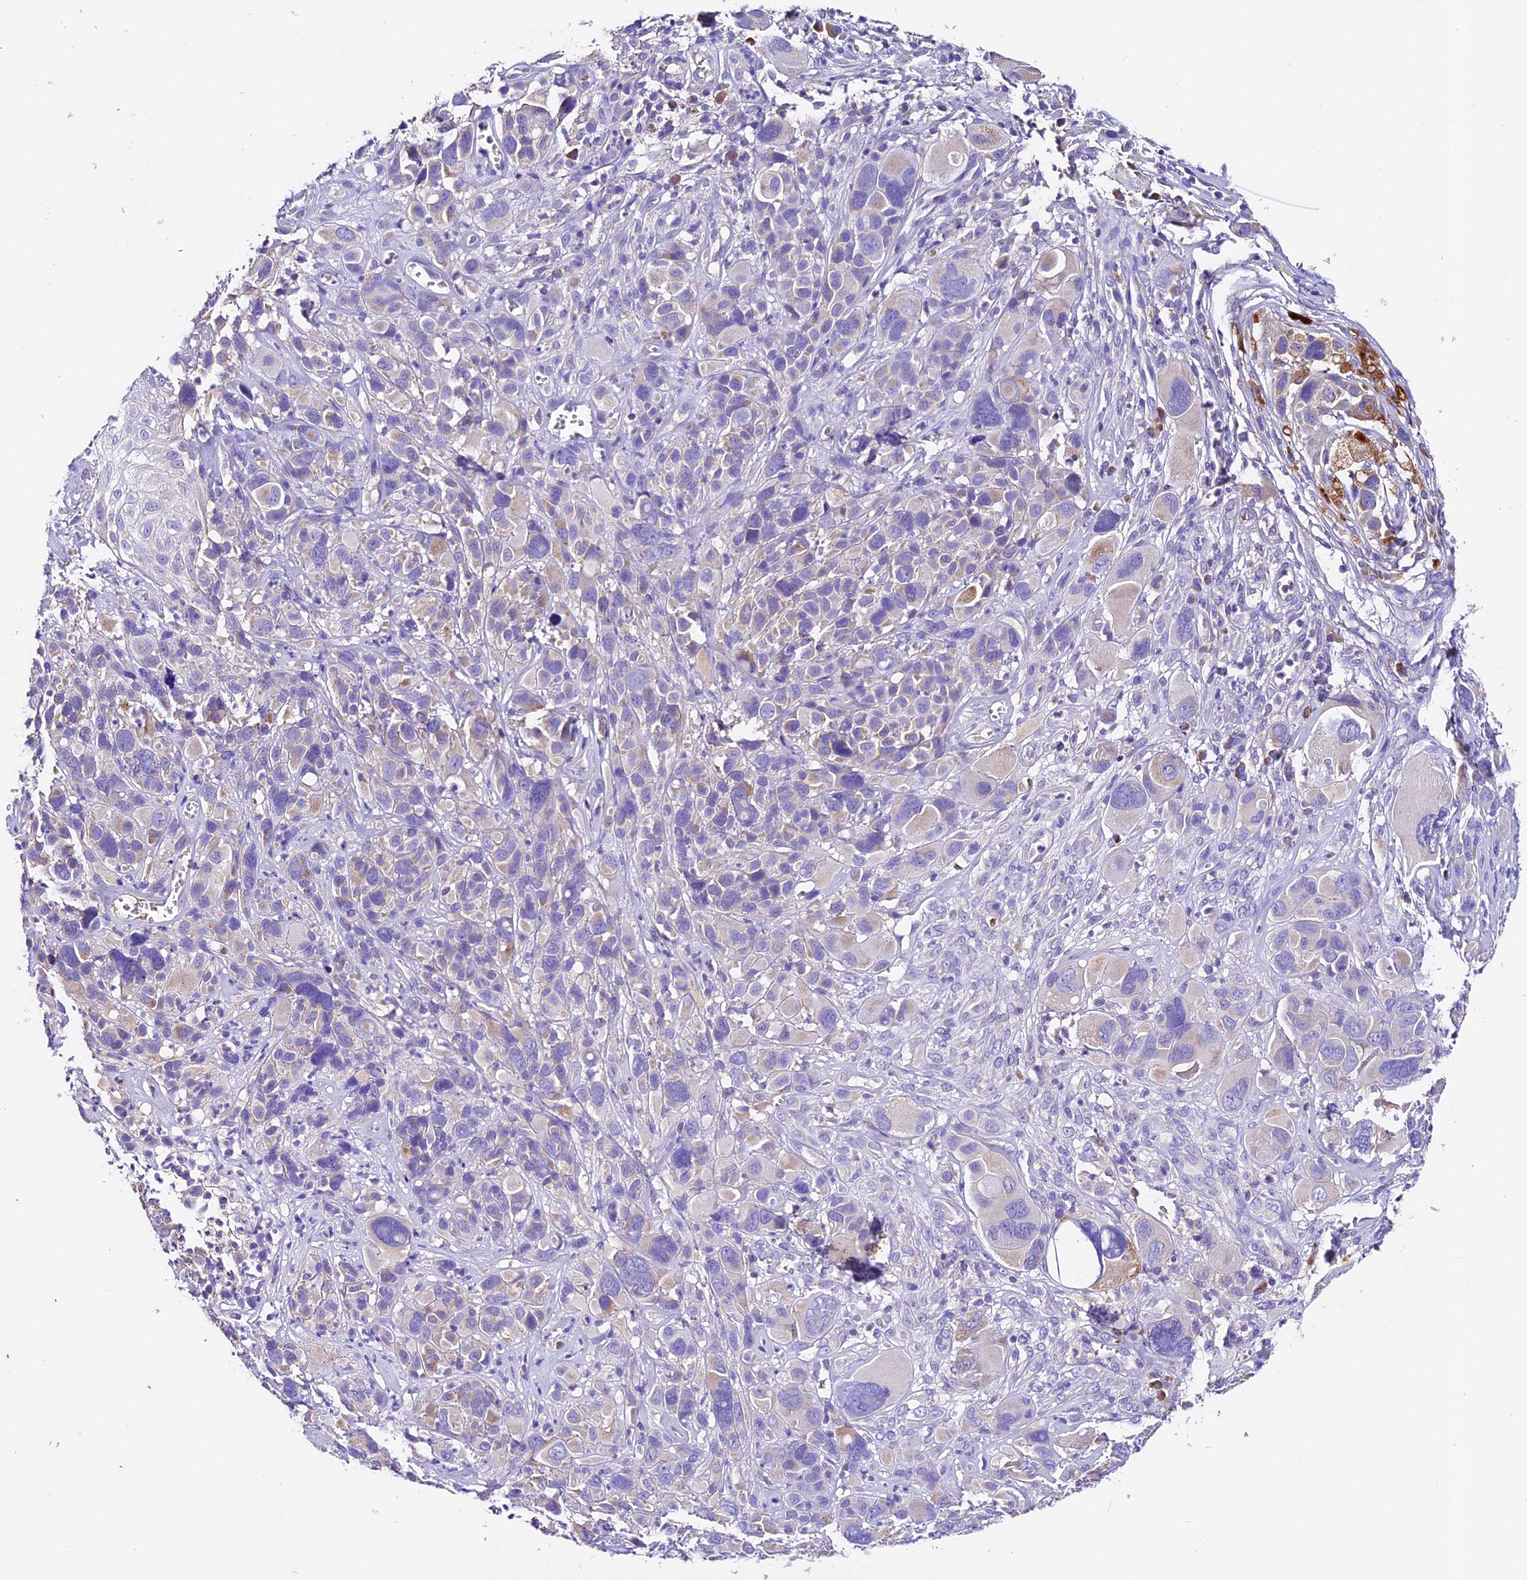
{"staining": {"intensity": "negative", "quantity": "none", "location": "none"}, "tissue": "melanoma", "cell_type": "Tumor cells", "image_type": "cancer", "snomed": [{"axis": "morphology", "description": "Malignant melanoma, NOS"}, {"axis": "topography", "description": "Skin of trunk"}], "caption": "High magnification brightfield microscopy of melanoma stained with DAB (brown) and counterstained with hematoxylin (blue): tumor cells show no significant positivity.", "gene": "SIX5", "patient": {"sex": "male", "age": 71}}